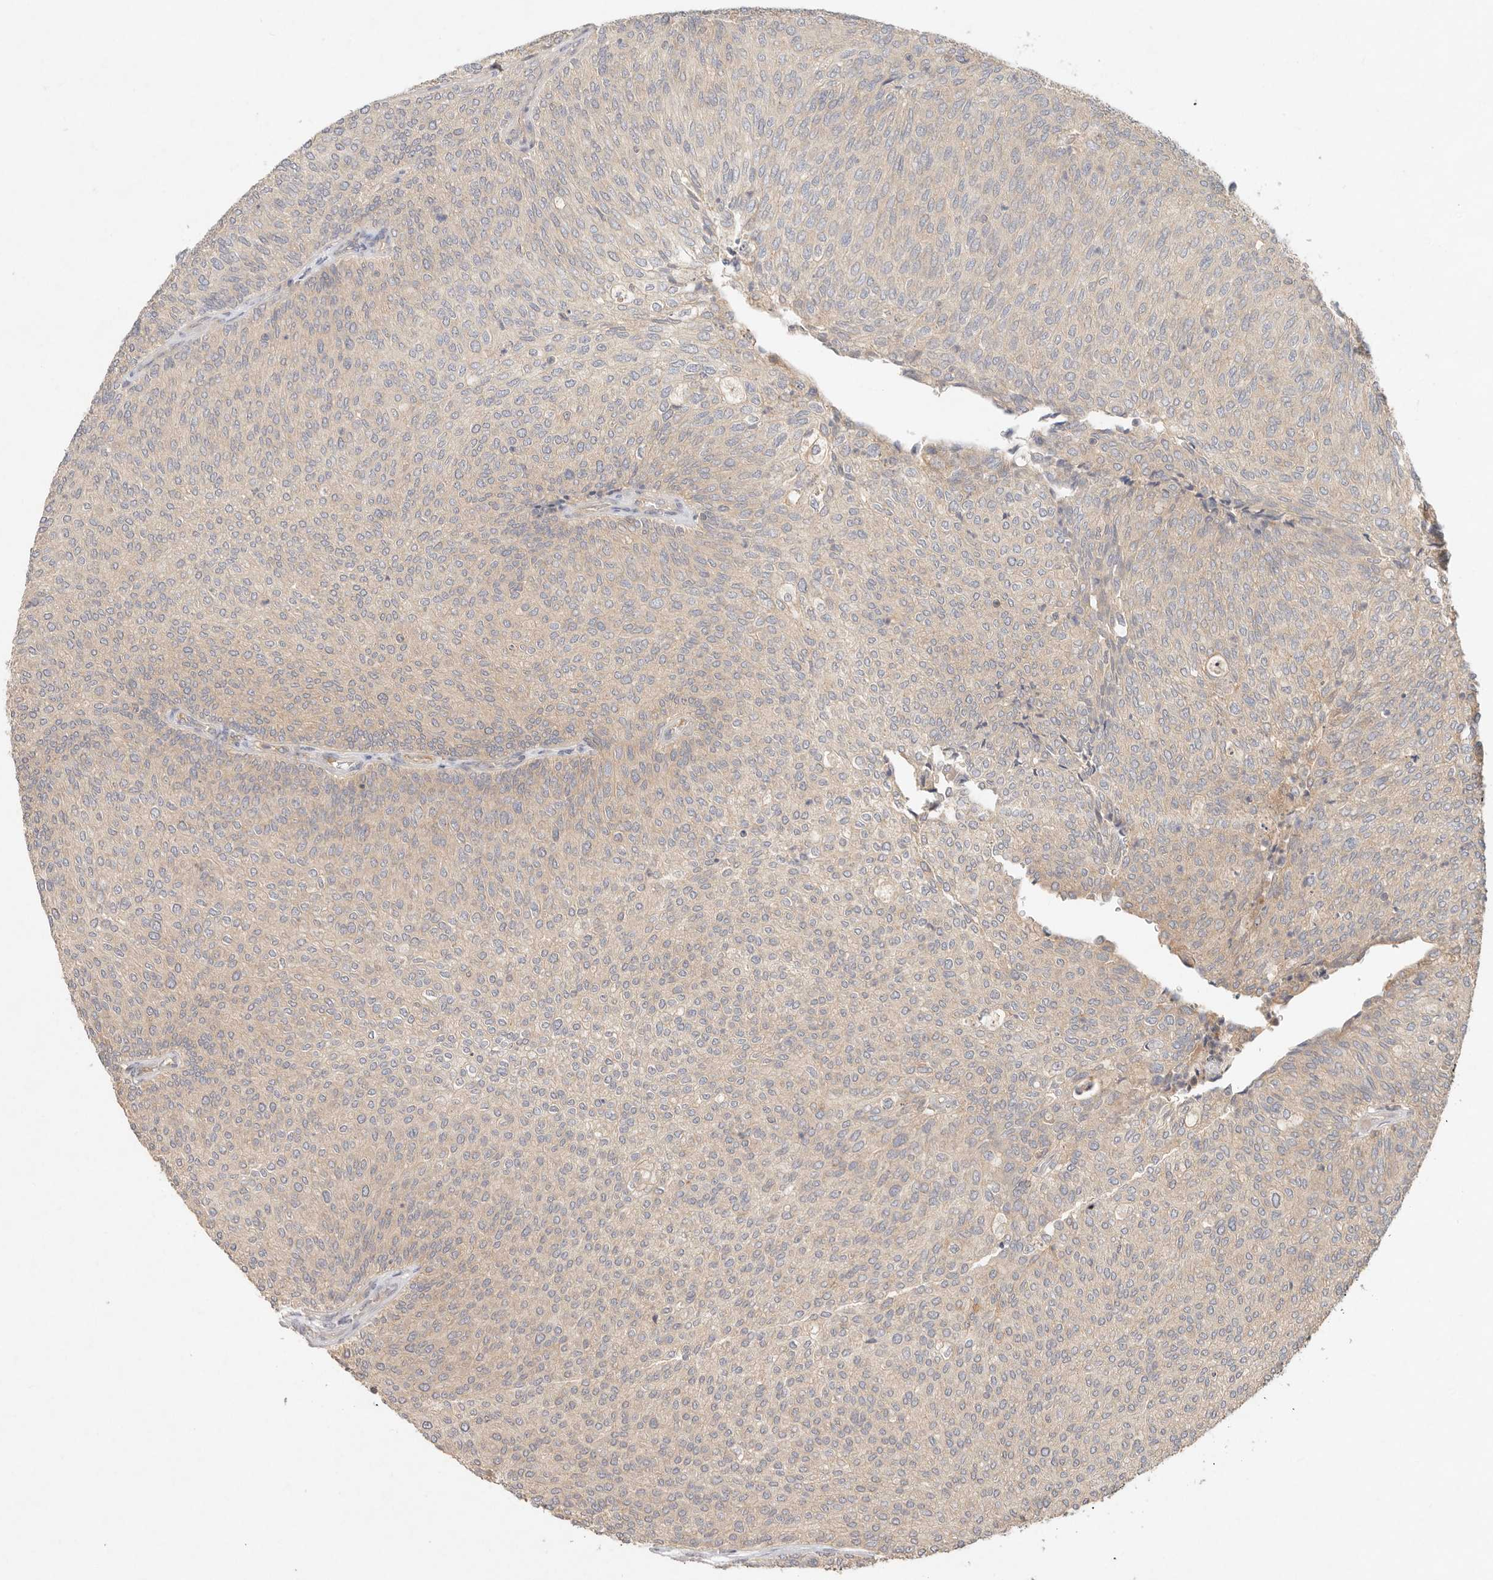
{"staining": {"intensity": "weak", "quantity": "25%-75%", "location": "cytoplasmic/membranous"}, "tissue": "urothelial cancer", "cell_type": "Tumor cells", "image_type": "cancer", "snomed": [{"axis": "morphology", "description": "Urothelial carcinoma, Low grade"}, {"axis": "topography", "description": "Urinary bladder"}], "caption": "Human urothelial cancer stained with a brown dye shows weak cytoplasmic/membranous positive positivity in about 25%-75% of tumor cells.", "gene": "HECTD3", "patient": {"sex": "female", "age": 79}}